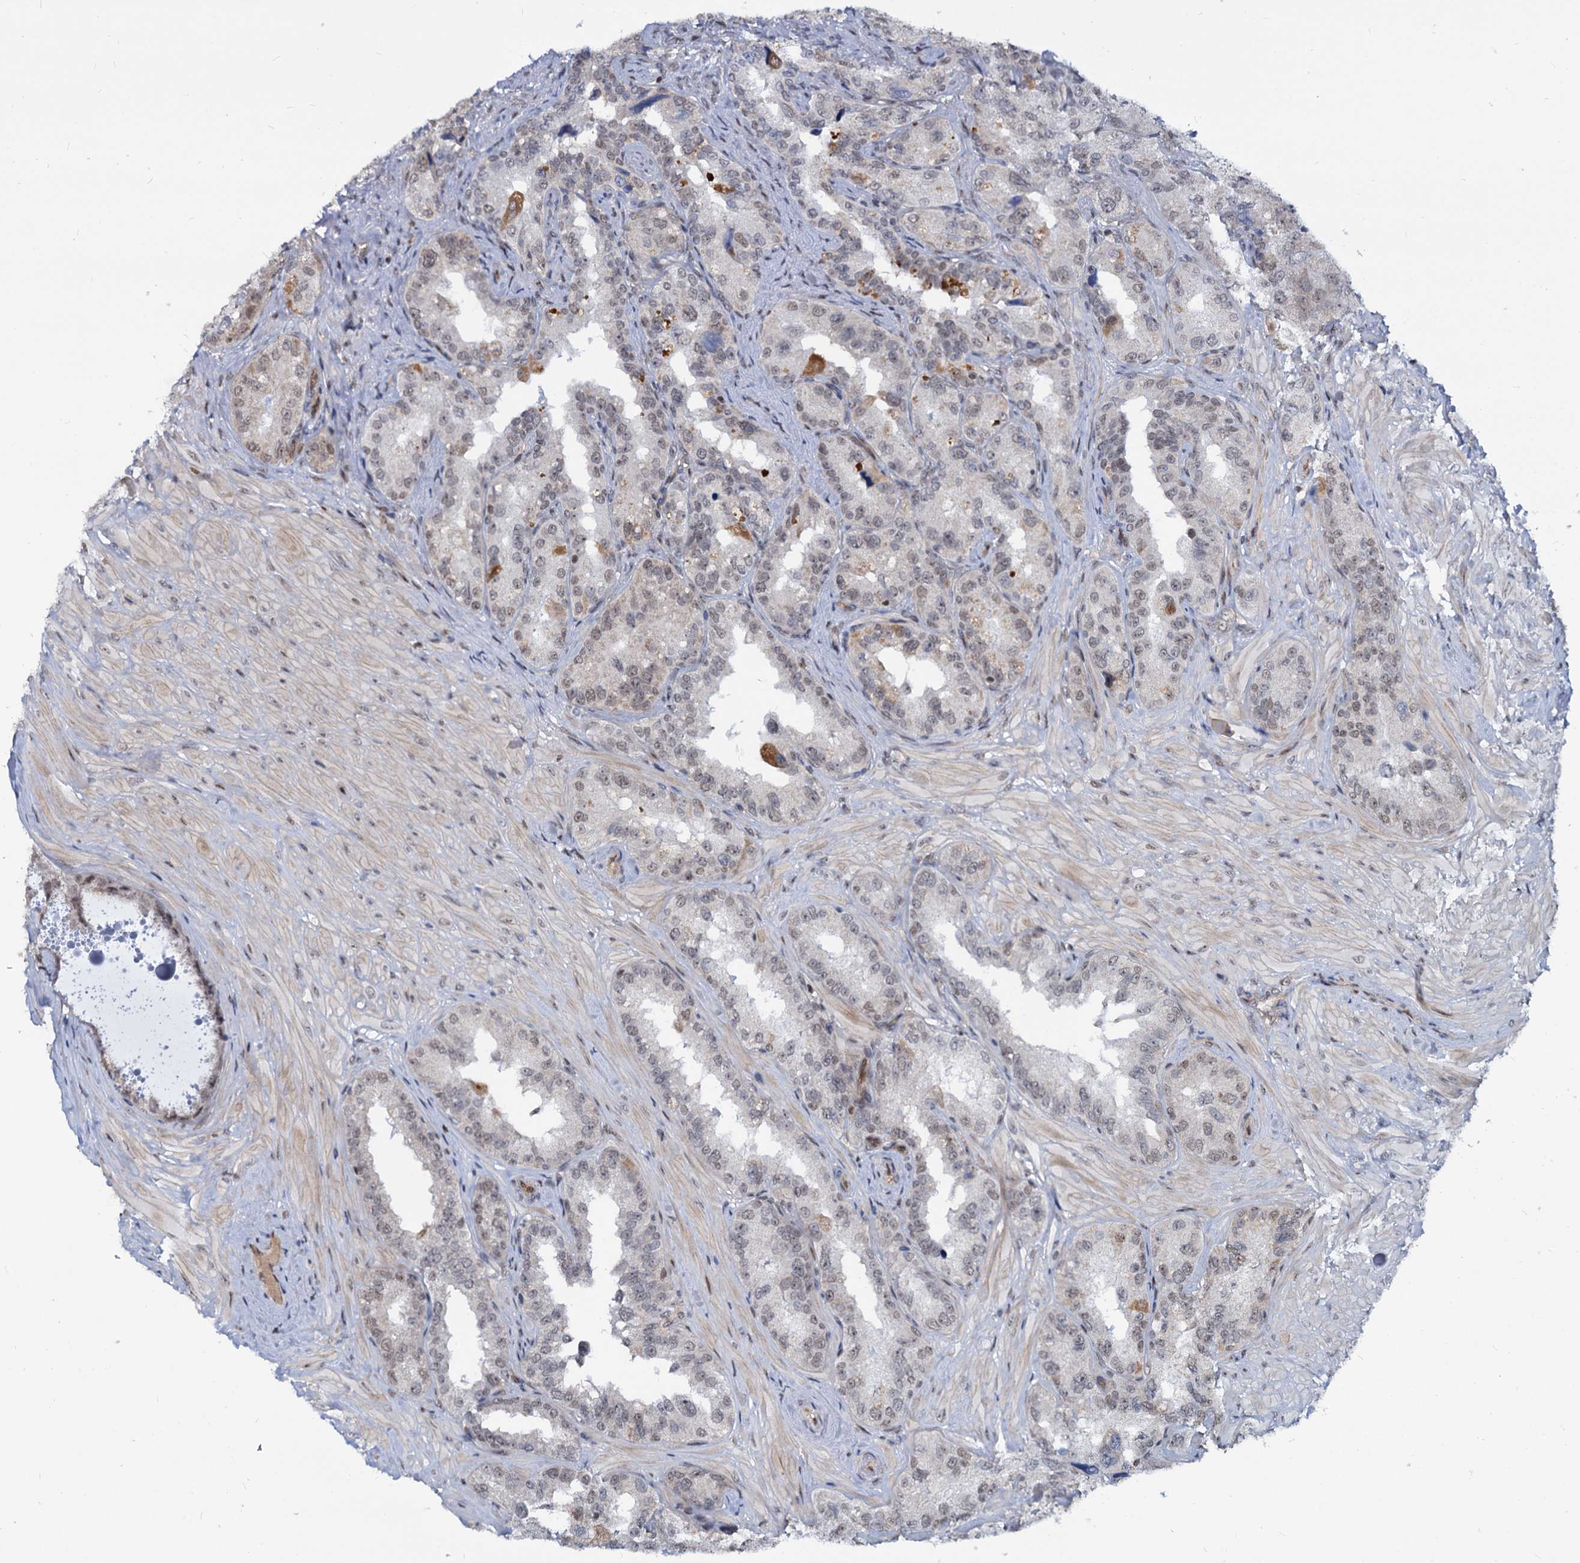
{"staining": {"intensity": "weak", "quantity": "25%-75%", "location": "nuclear"}, "tissue": "seminal vesicle", "cell_type": "Glandular cells", "image_type": "normal", "snomed": [{"axis": "morphology", "description": "Normal tissue, NOS"}, {"axis": "topography", "description": "Seminal veicle"}, {"axis": "topography", "description": "Peripheral nerve tissue"}], "caption": "Normal seminal vesicle displays weak nuclear staining in about 25%-75% of glandular cells, visualized by immunohistochemistry.", "gene": "UBLCP1", "patient": {"sex": "male", "age": 67}}